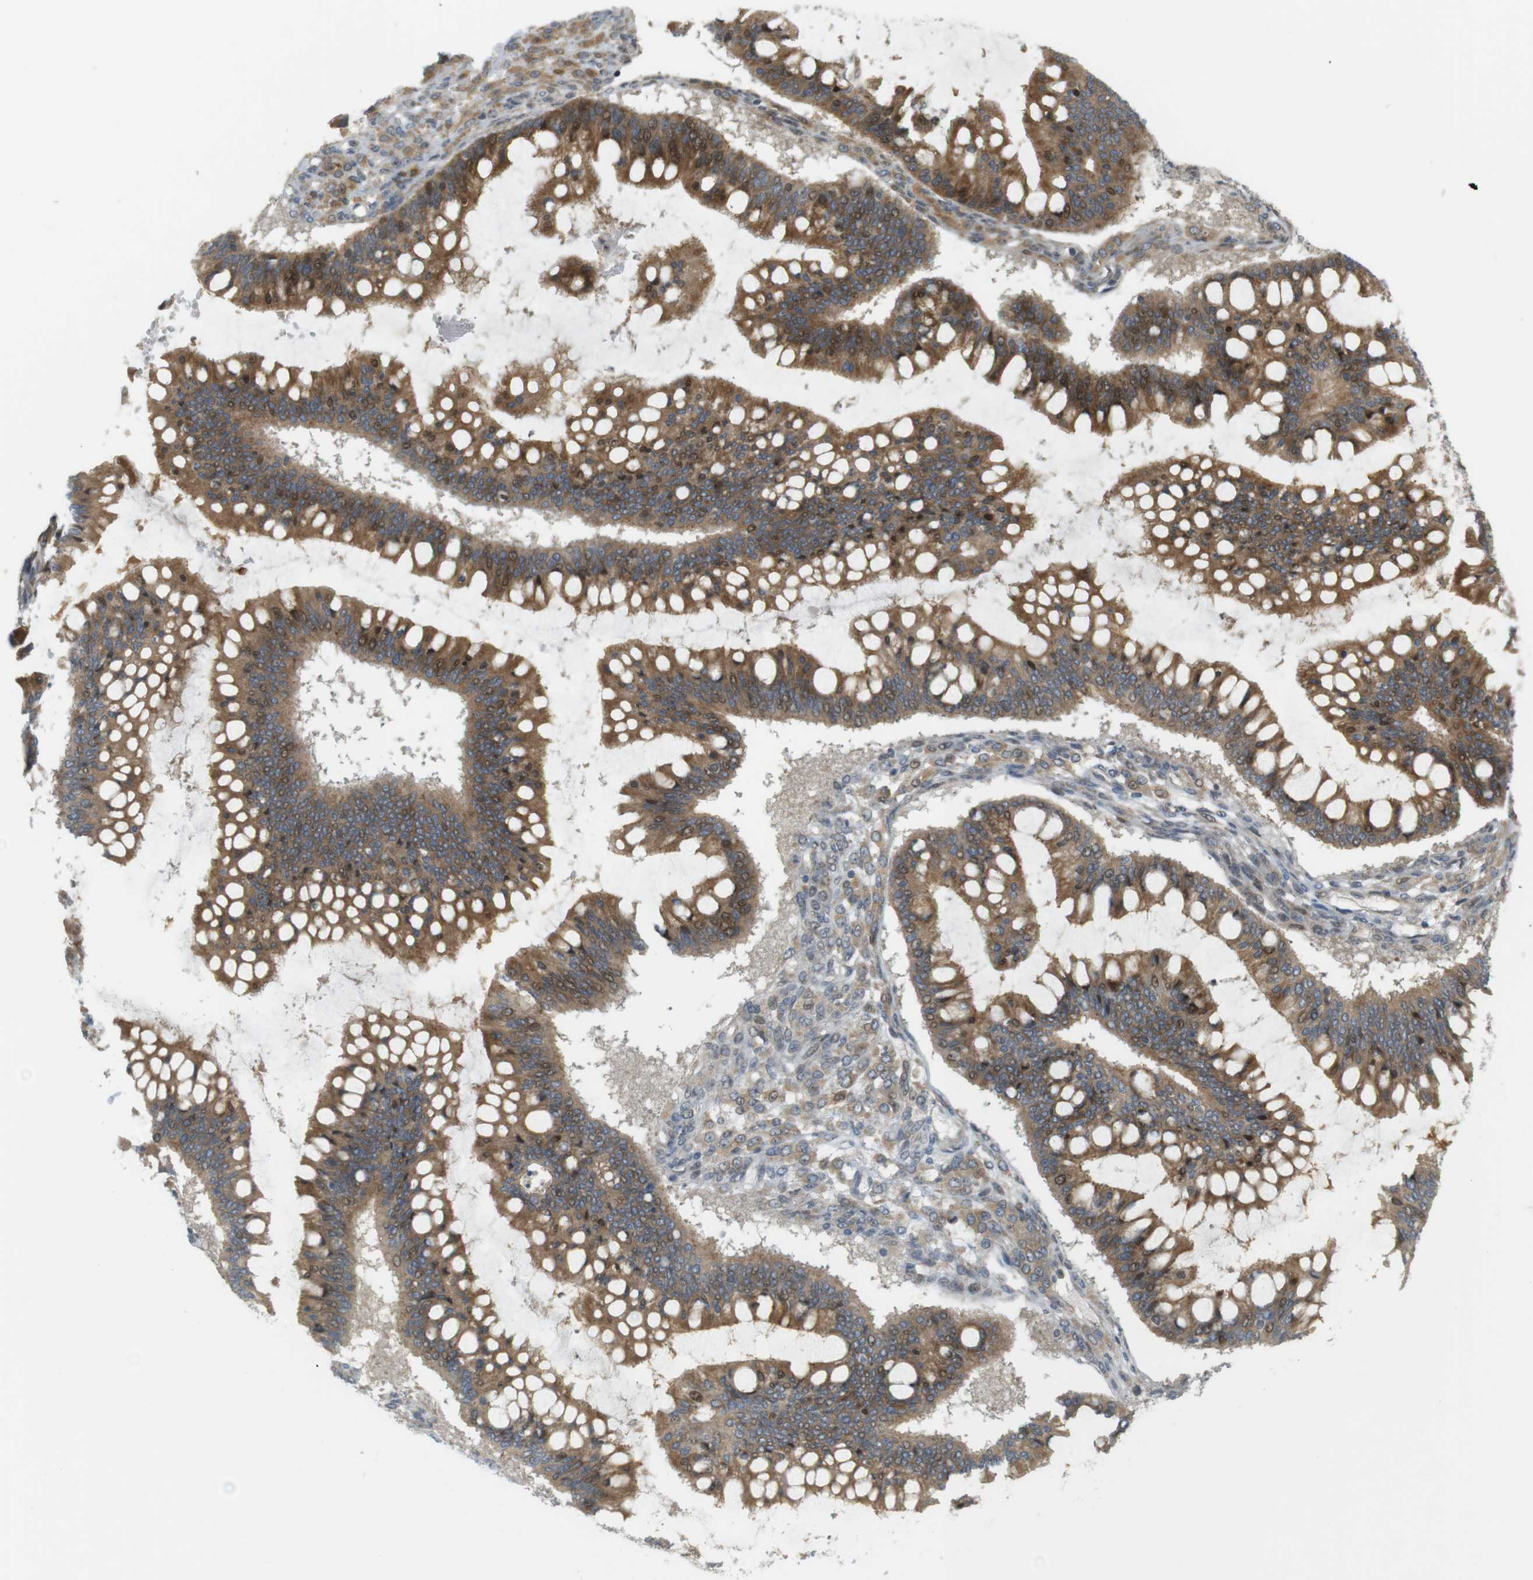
{"staining": {"intensity": "moderate", "quantity": ">75%", "location": "cytoplasmic/membranous,nuclear"}, "tissue": "ovarian cancer", "cell_type": "Tumor cells", "image_type": "cancer", "snomed": [{"axis": "morphology", "description": "Cystadenocarcinoma, mucinous, NOS"}, {"axis": "topography", "description": "Ovary"}], "caption": "Immunohistochemistry image of human mucinous cystadenocarcinoma (ovarian) stained for a protein (brown), which displays medium levels of moderate cytoplasmic/membranous and nuclear staining in approximately >75% of tumor cells.", "gene": "CLRN3", "patient": {"sex": "female", "age": 73}}